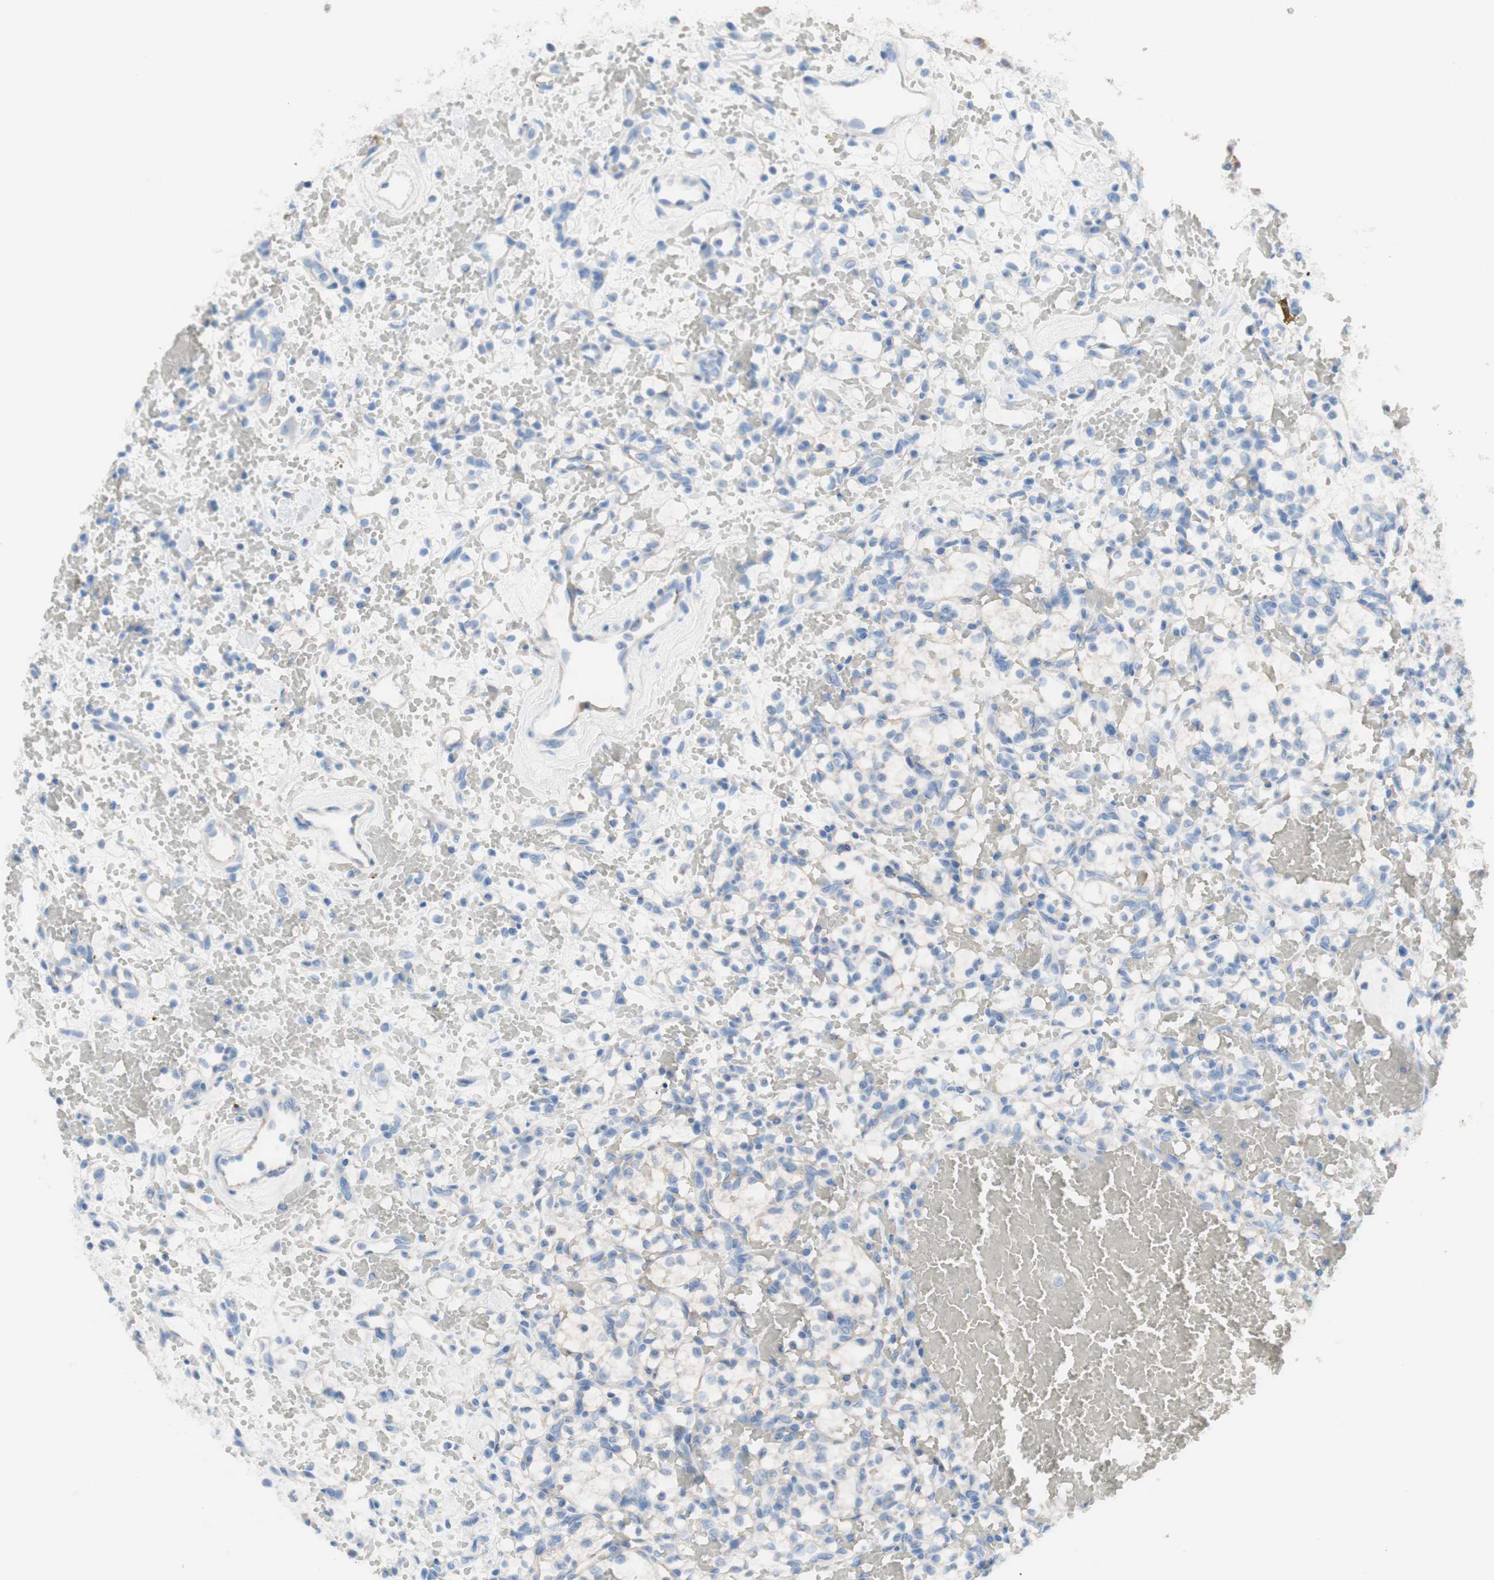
{"staining": {"intensity": "weak", "quantity": "<25%", "location": "cytoplasmic/membranous"}, "tissue": "renal cancer", "cell_type": "Tumor cells", "image_type": "cancer", "snomed": [{"axis": "morphology", "description": "Adenocarcinoma, NOS"}, {"axis": "topography", "description": "Kidney"}], "caption": "This is an immunohistochemistry (IHC) histopathology image of human adenocarcinoma (renal). There is no staining in tumor cells.", "gene": "IRS1", "patient": {"sex": "female", "age": 60}}